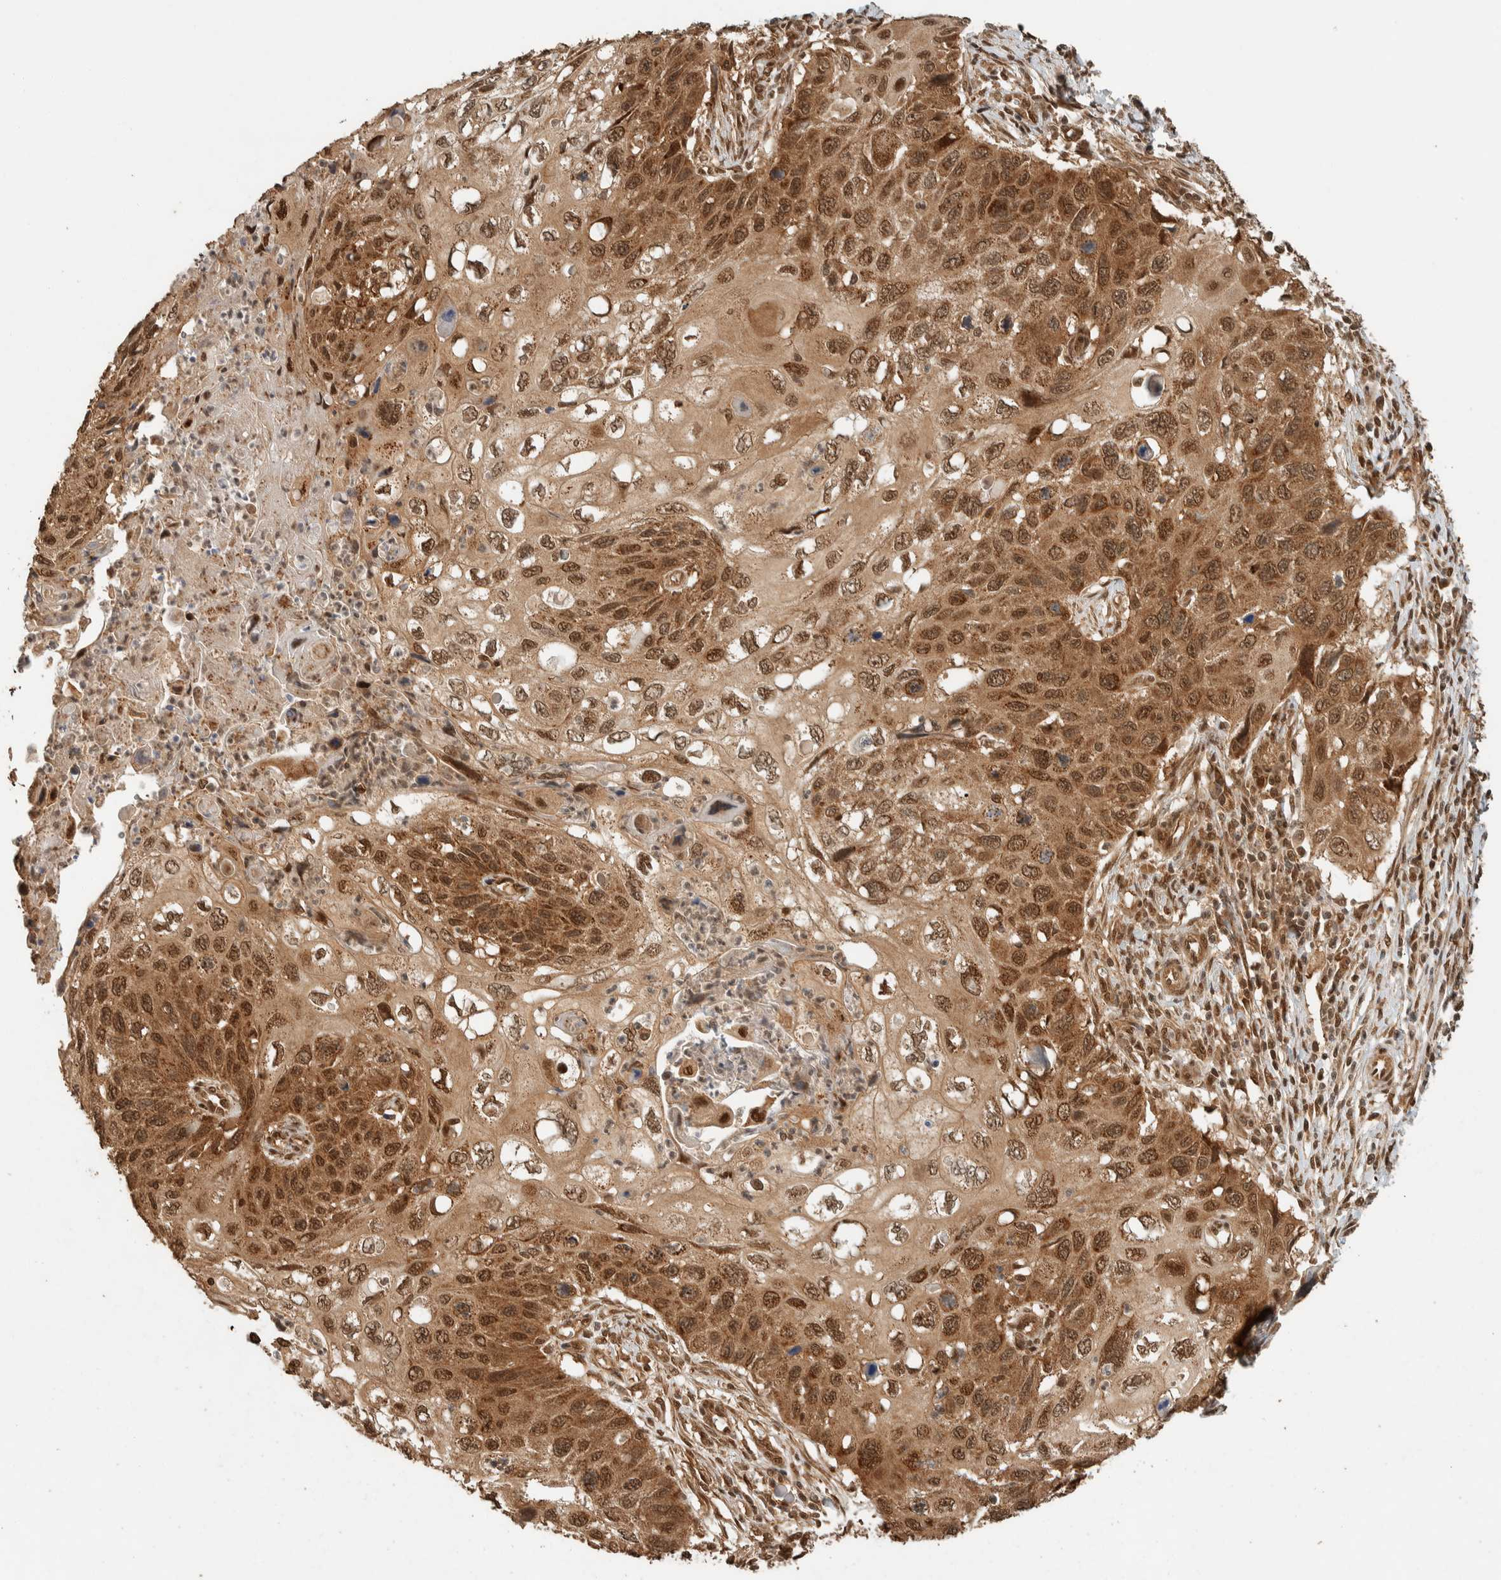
{"staining": {"intensity": "strong", "quantity": ">75%", "location": "cytoplasmic/membranous,nuclear"}, "tissue": "cervical cancer", "cell_type": "Tumor cells", "image_type": "cancer", "snomed": [{"axis": "morphology", "description": "Squamous cell carcinoma, NOS"}, {"axis": "topography", "description": "Cervix"}], "caption": "Strong cytoplasmic/membranous and nuclear protein expression is identified in approximately >75% of tumor cells in cervical cancer.", "gene": "ZBTB2", "patient": {"sex": "female", "age": 70}}